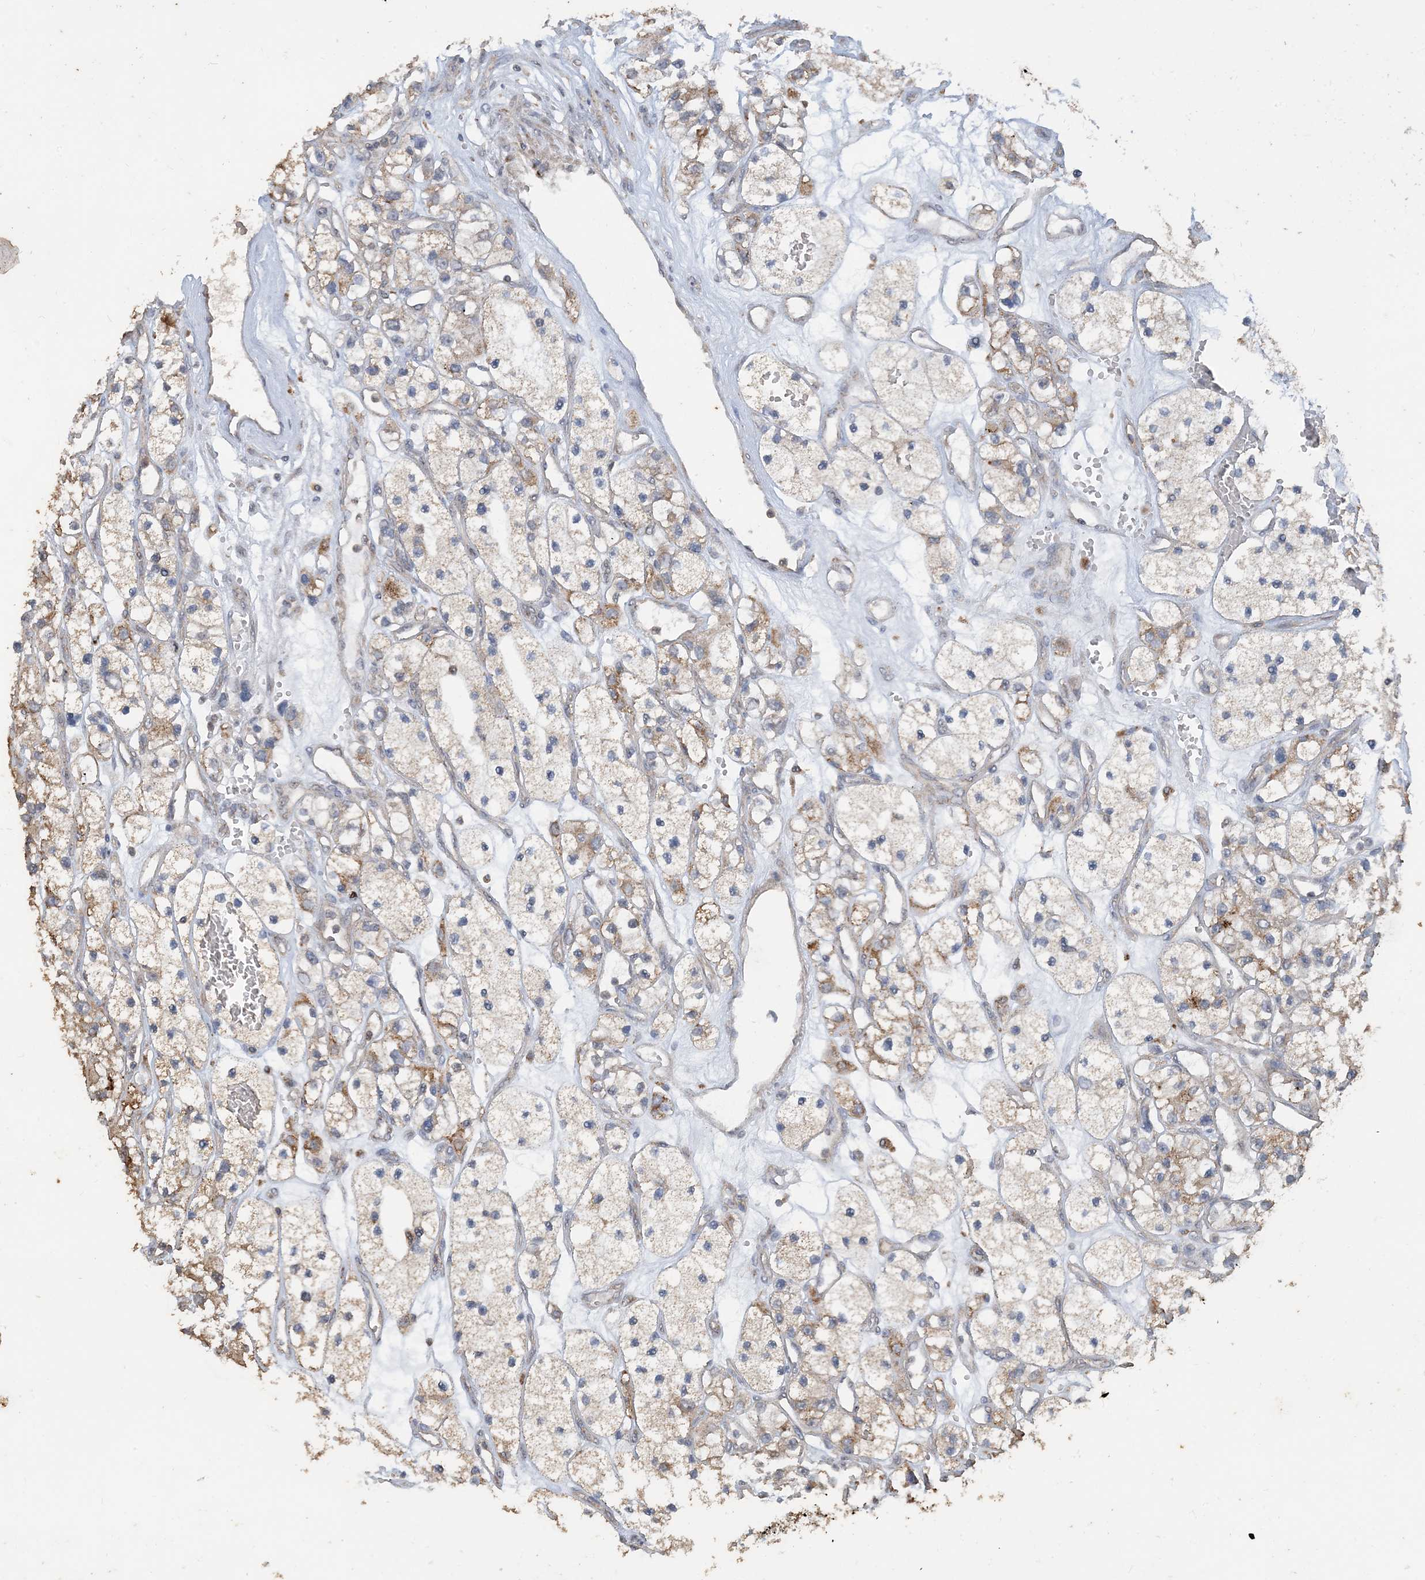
{"staining": {"intensity": "moderate", "quantity": "25%-75%", "location": "cytoplasmic/membranous"}, "tissue": "renal cancer", "cell_type": "Tumor cells", "image_type": "cancer", "snomed": [{"axis": "morphology", "description": "Adenocarcinoma, NOS"}, {"axis": "topography", "description": "Kidney"}], "caption": "Immunohistochemistry (IHC) image of human renal cancer (adenocarcinoma) stained for a protein (brown), which reveals medium levels of moderate cytoplasmic/membranous staining in about 25%-75% of tumor cells.", "gene": "SFMBT2", "patient": {"sex": "female", "age": 57}}